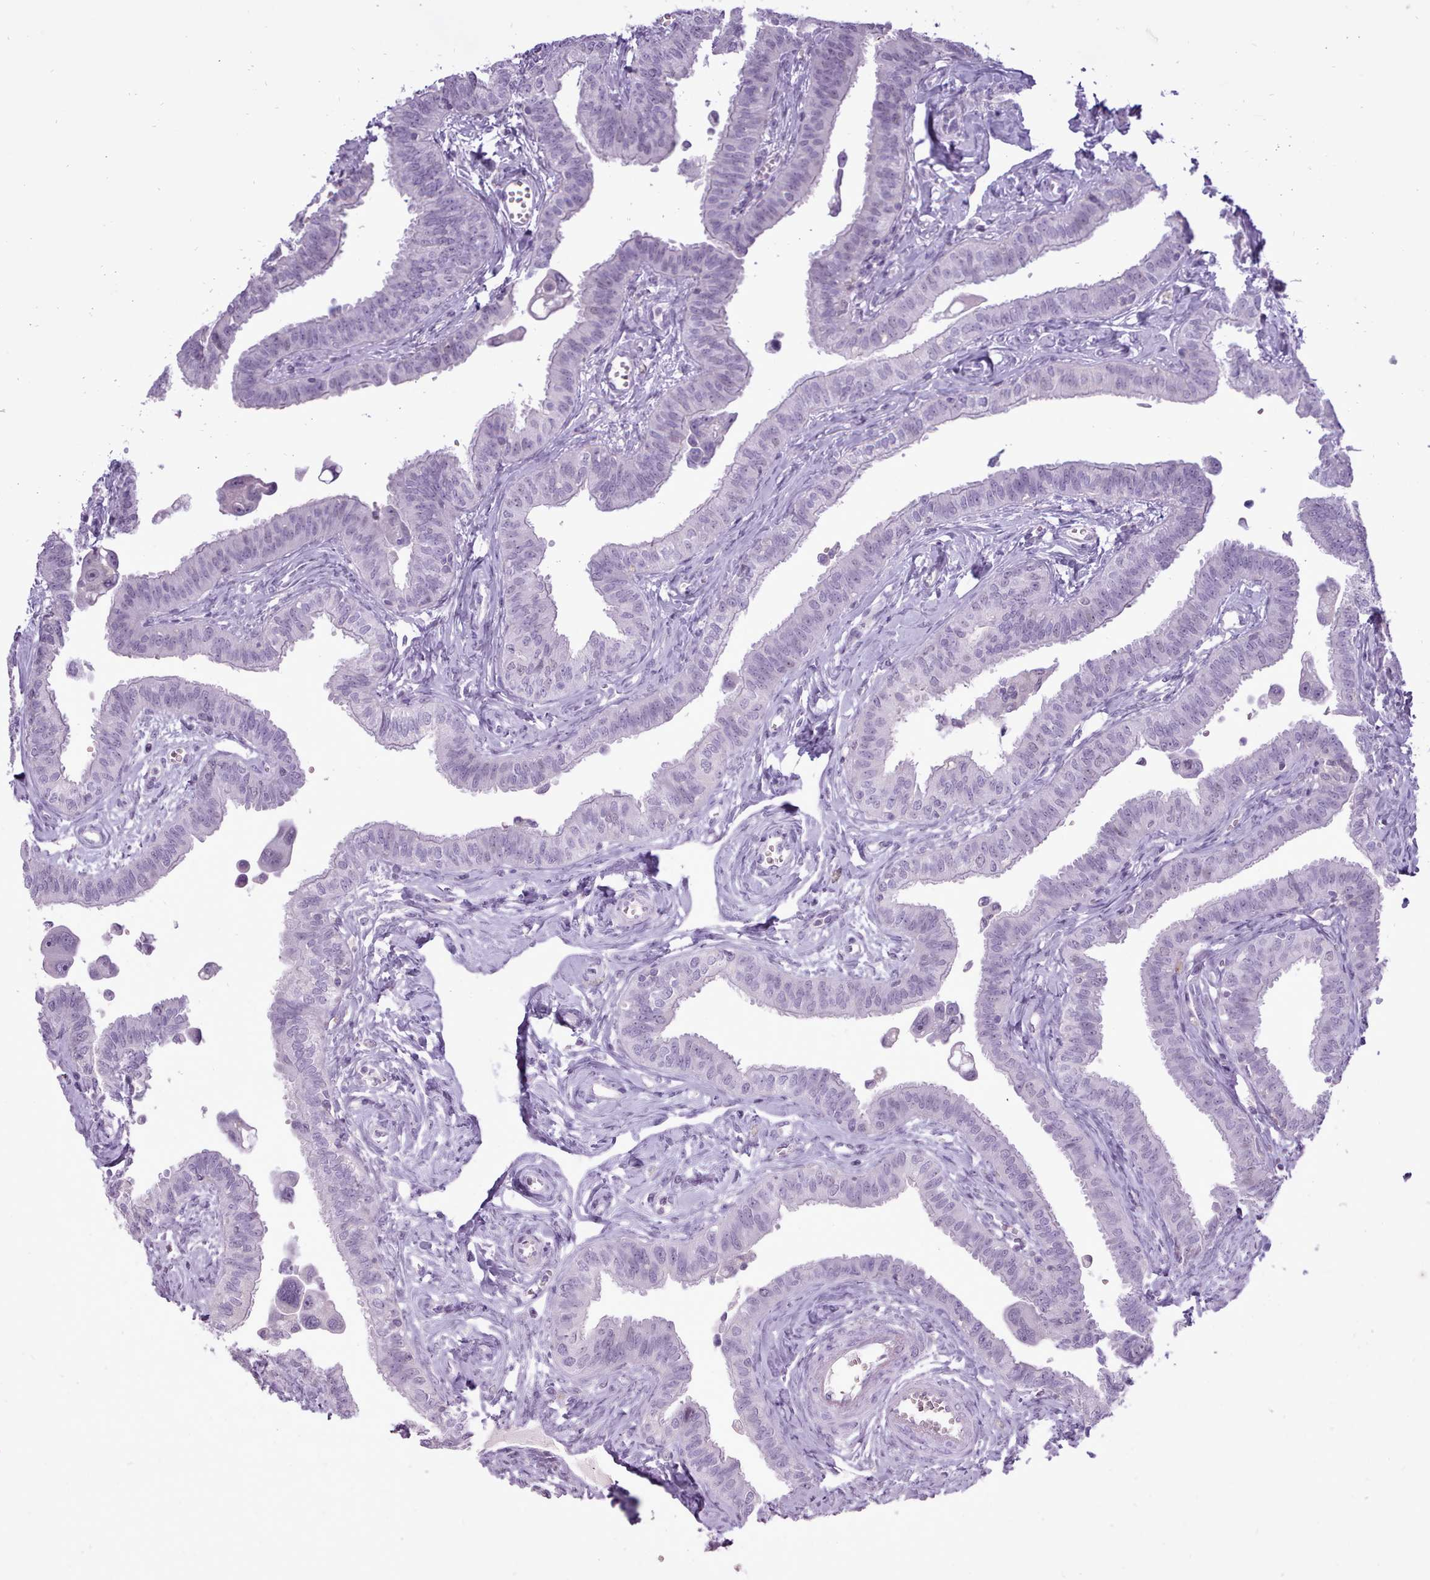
{"staining": {"intensity": "negative", "quantity": "none", "location": "none"}, "tissue": "fallopian tube", "cell_type": "Glandular cells", "image_type": "normal", "snomed": [{"axis": "morphology", "description": "Normal tissue, NOS"}, {"axis": "morphology", "description": "Carcinoma, NOS"}, {"axis": "topography", "description": "Fallopian tube"}, {"axis": "topography", "description": "Ovary"}], "caption": "A photomicrograph of fallopian tube stained for a protein reveals no brown staining in glandular cells.", "gene": "BDKRB2", "patient": {"sex": "female", "age": 59}}